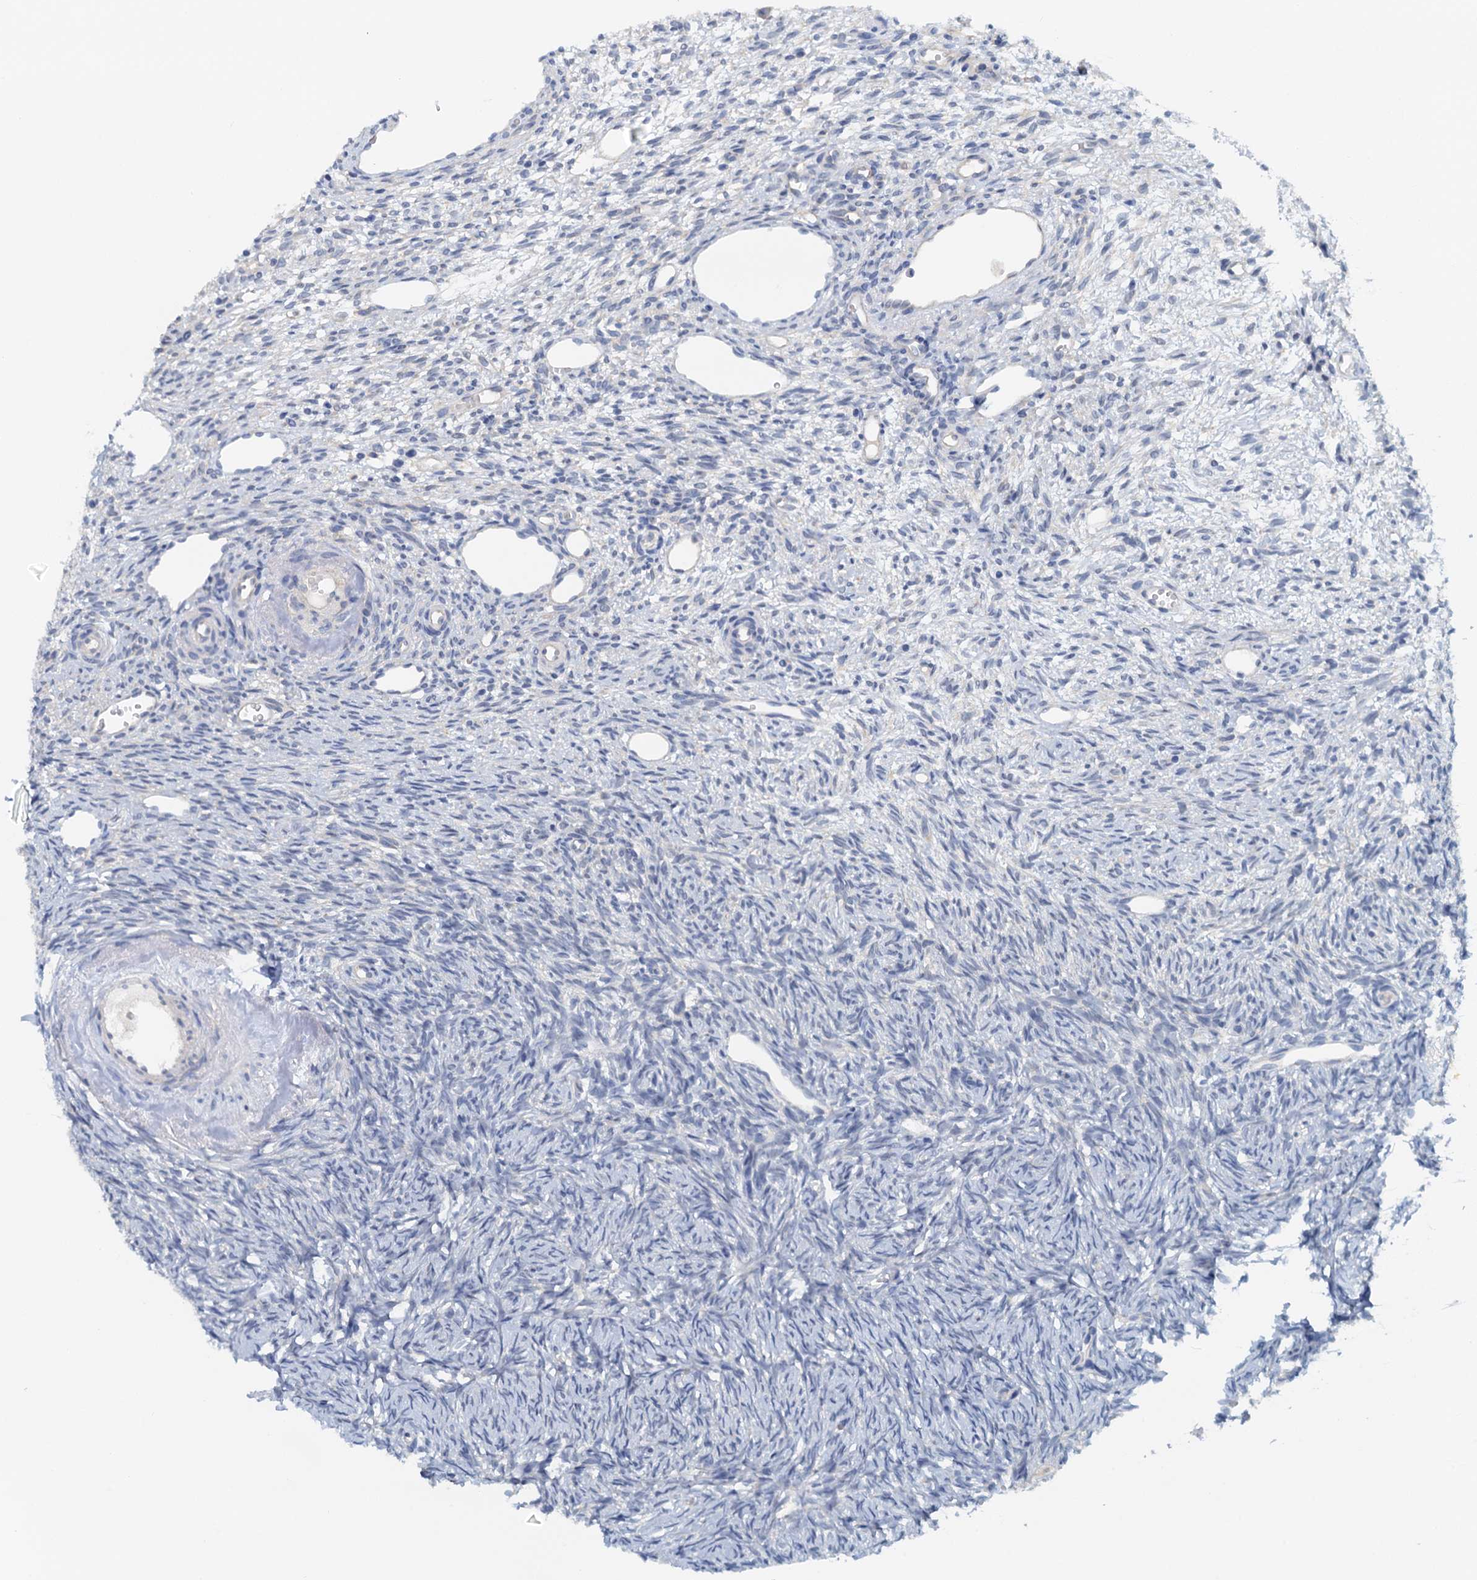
{"staining": {"intensity": "negative", "quantity": "none", "location": "none"}, "tissue": "ovary", "cell_type": "Ovarian stroma cells", "image_type": "normal", "snomed": [{"axis": "morphology", "description": "Normal tissue, NOS"}, {"axis": "topography", "description": "Ovary"}], "caption": "Immunohistochemical staining of normal human ovary demonstrates no significant expression in ovarian stroma cells.", "gene": "DTD1", "patient": {"sex": "female", "age": 51}}